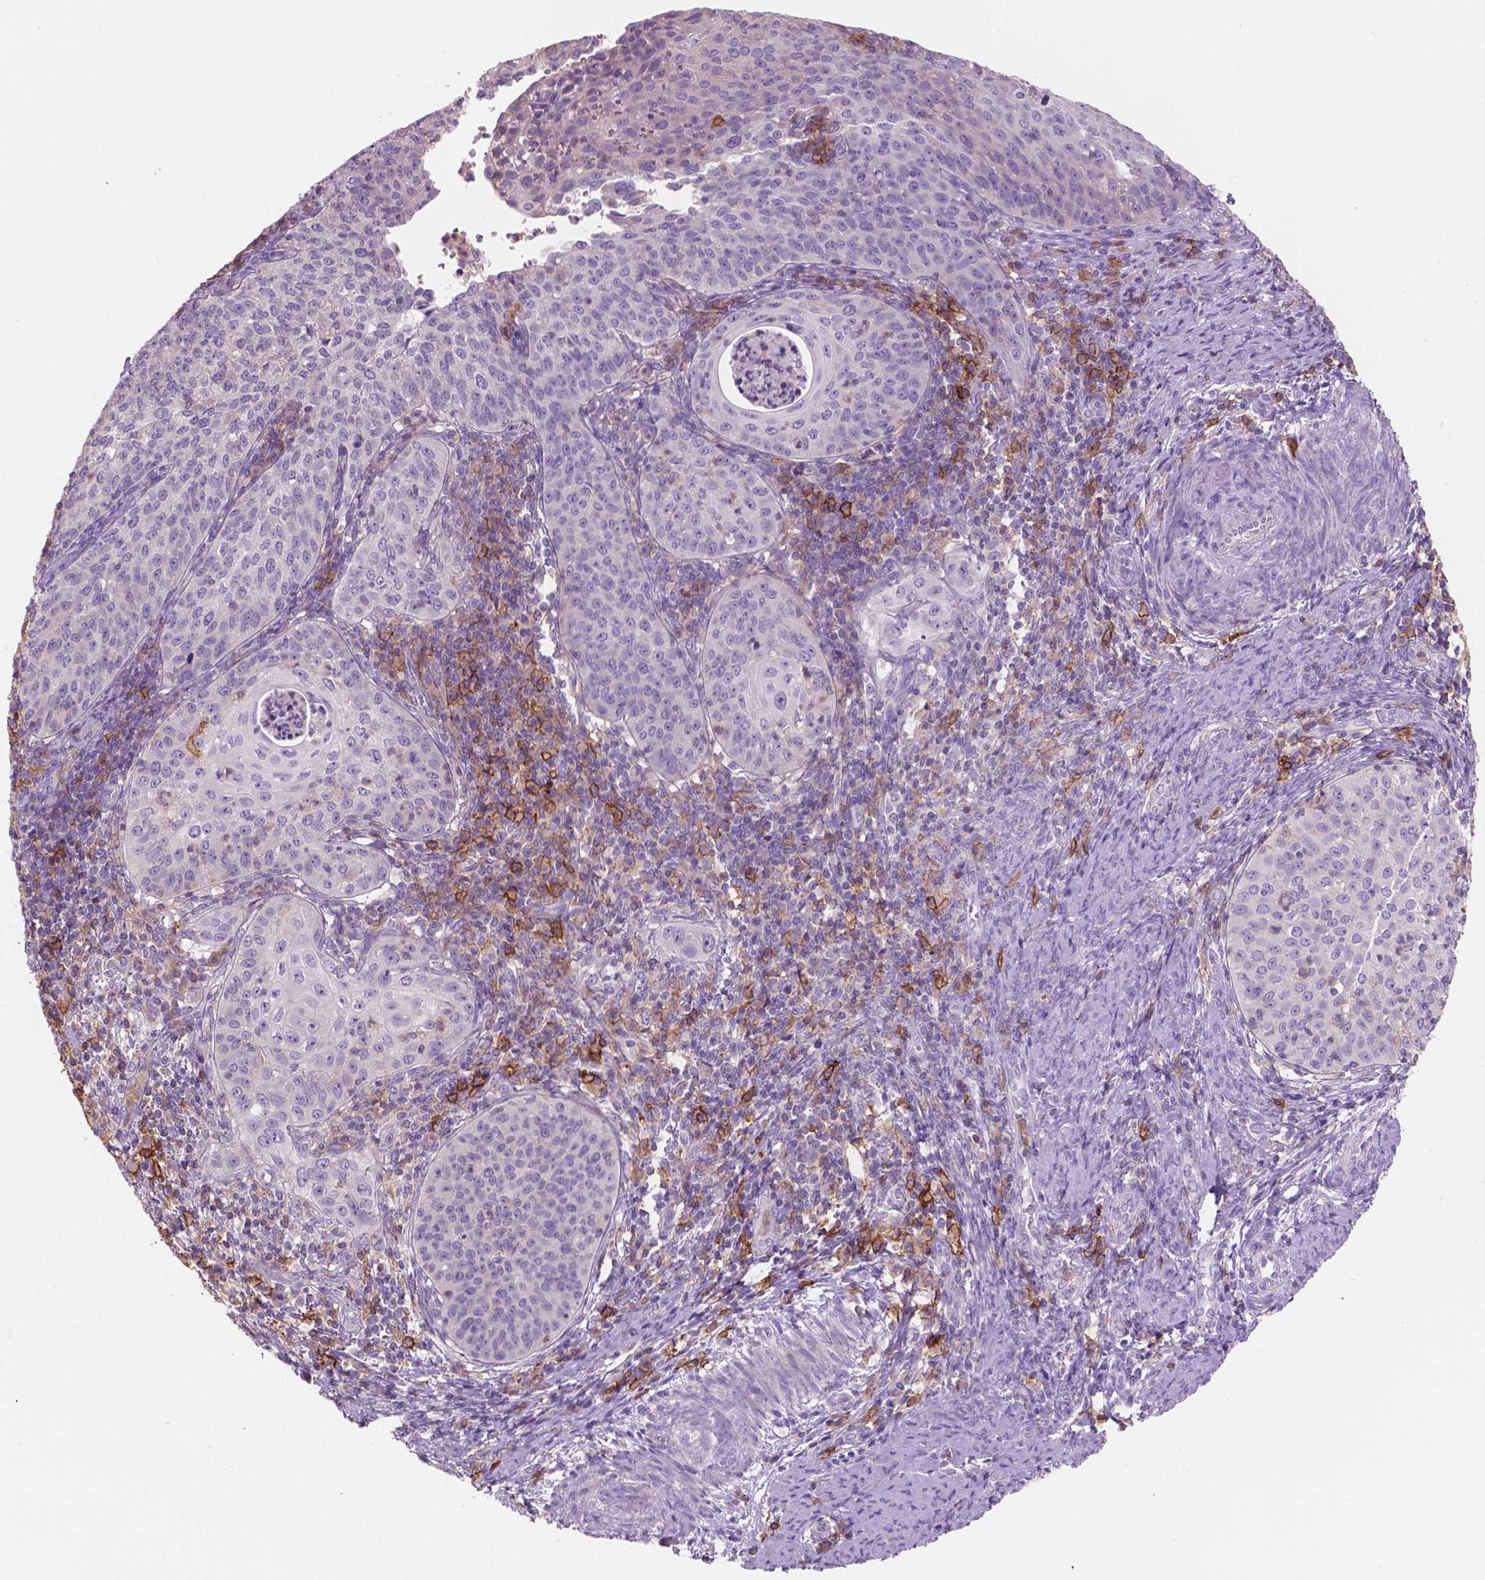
{"staining": {"intensity": "negative", "quantity": "none", "location": "none"}, "tissue": "cervical cancer", "cell_type": "Tumor cells", "image_type": "cancer", "snomed": [{"axis": "morphology", "description": "Squamous cell carcinoma, NOS"}, {"axis": "topography", "description": "Cervix"}], "caption": "A micrograph of human cervical cancer (squamous cell carcinoma) is negative for staining in tumor cells. (Brightfield microscopy of DAB immunohistochemistry at high magnification).", "gene": "SEMA4A", "patient": {"sex": "female", "age": 30}}